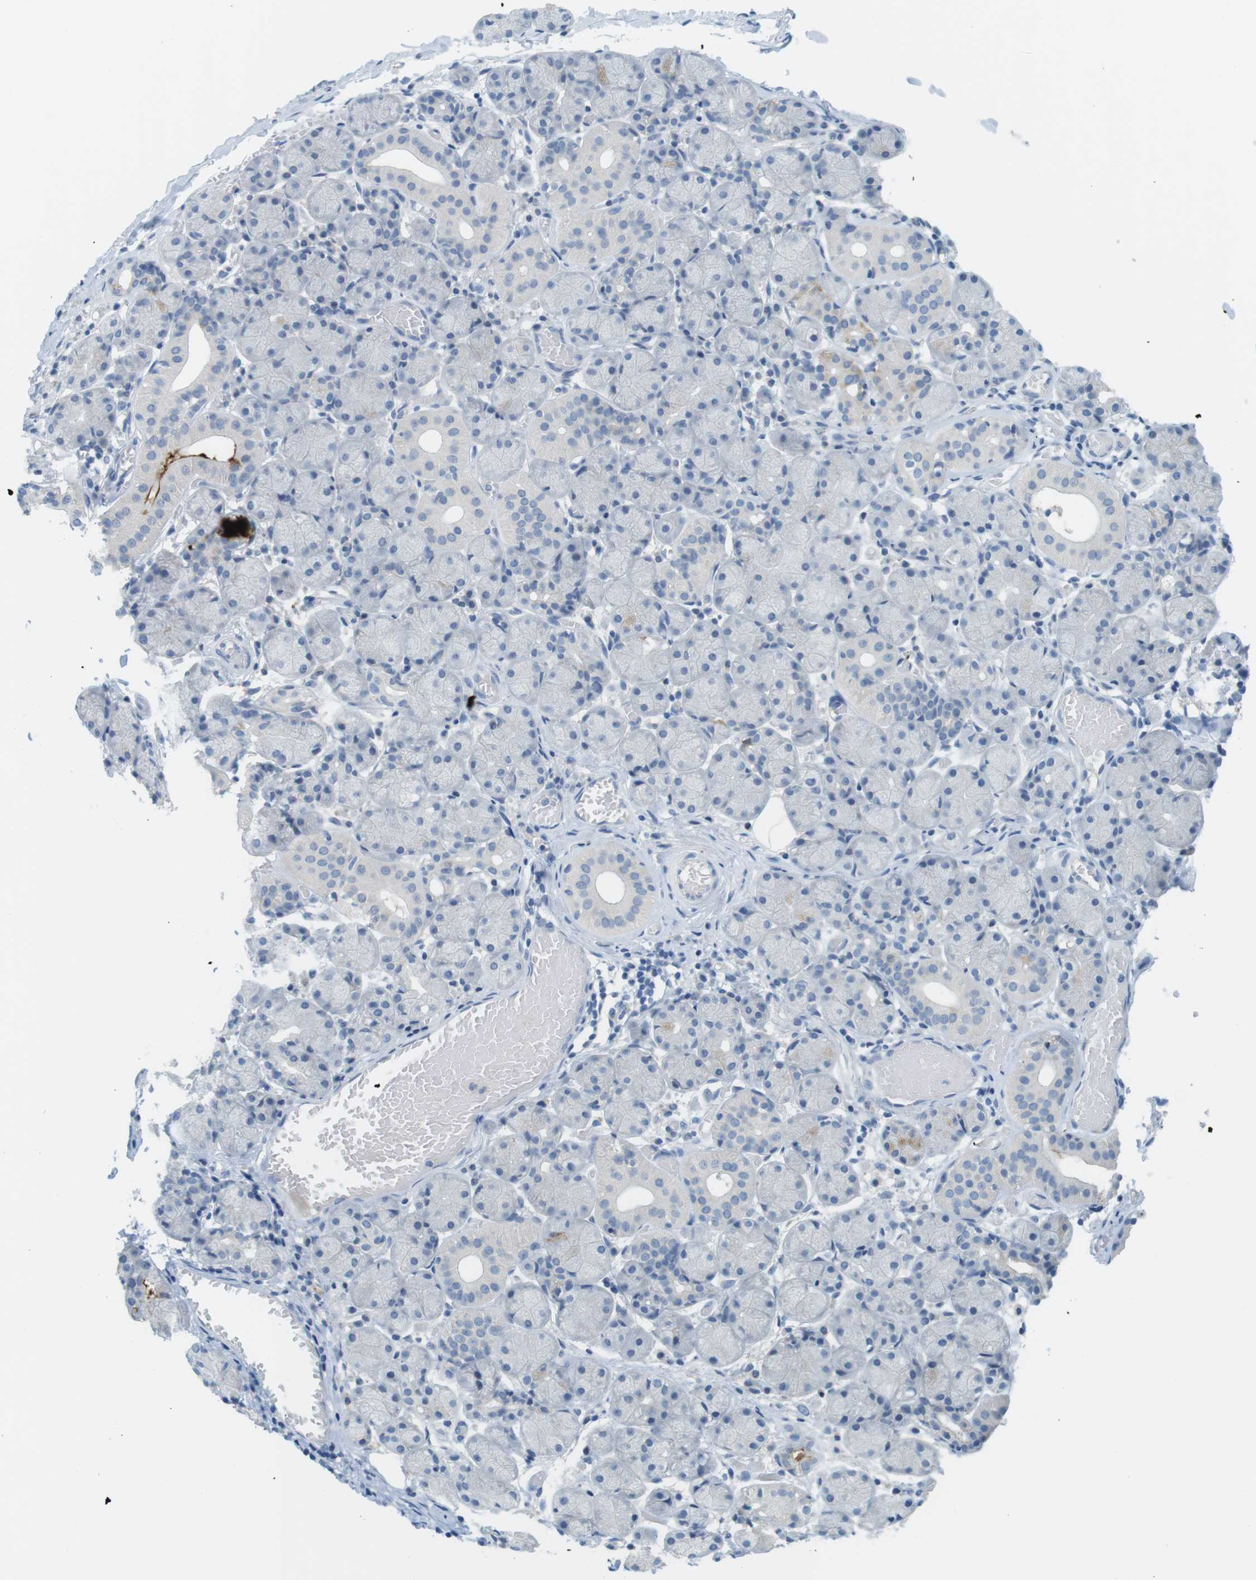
{"staining": {"intensity": "strong", "quantity": "<25%", "location": "cytoplasmic/membranous"}, "tissue": "salivary gland", "cell_type": "Glandular cells", "image_type": "normal", "snomed": [{"axis": "morphology", "description": "Normal tissue, NOS"}, {"axis": "topography", "description": "Salivary gland"}], "caption": "IHC micrograph of unremarkable salivary gland stained for a protein (brown), which exhibits medium levels of strong cytoplasmic/membranous staining in approximately <25% of glandular cells.", "gene": "MUC5B", "patient": {"sex": "female", "age": 24}}